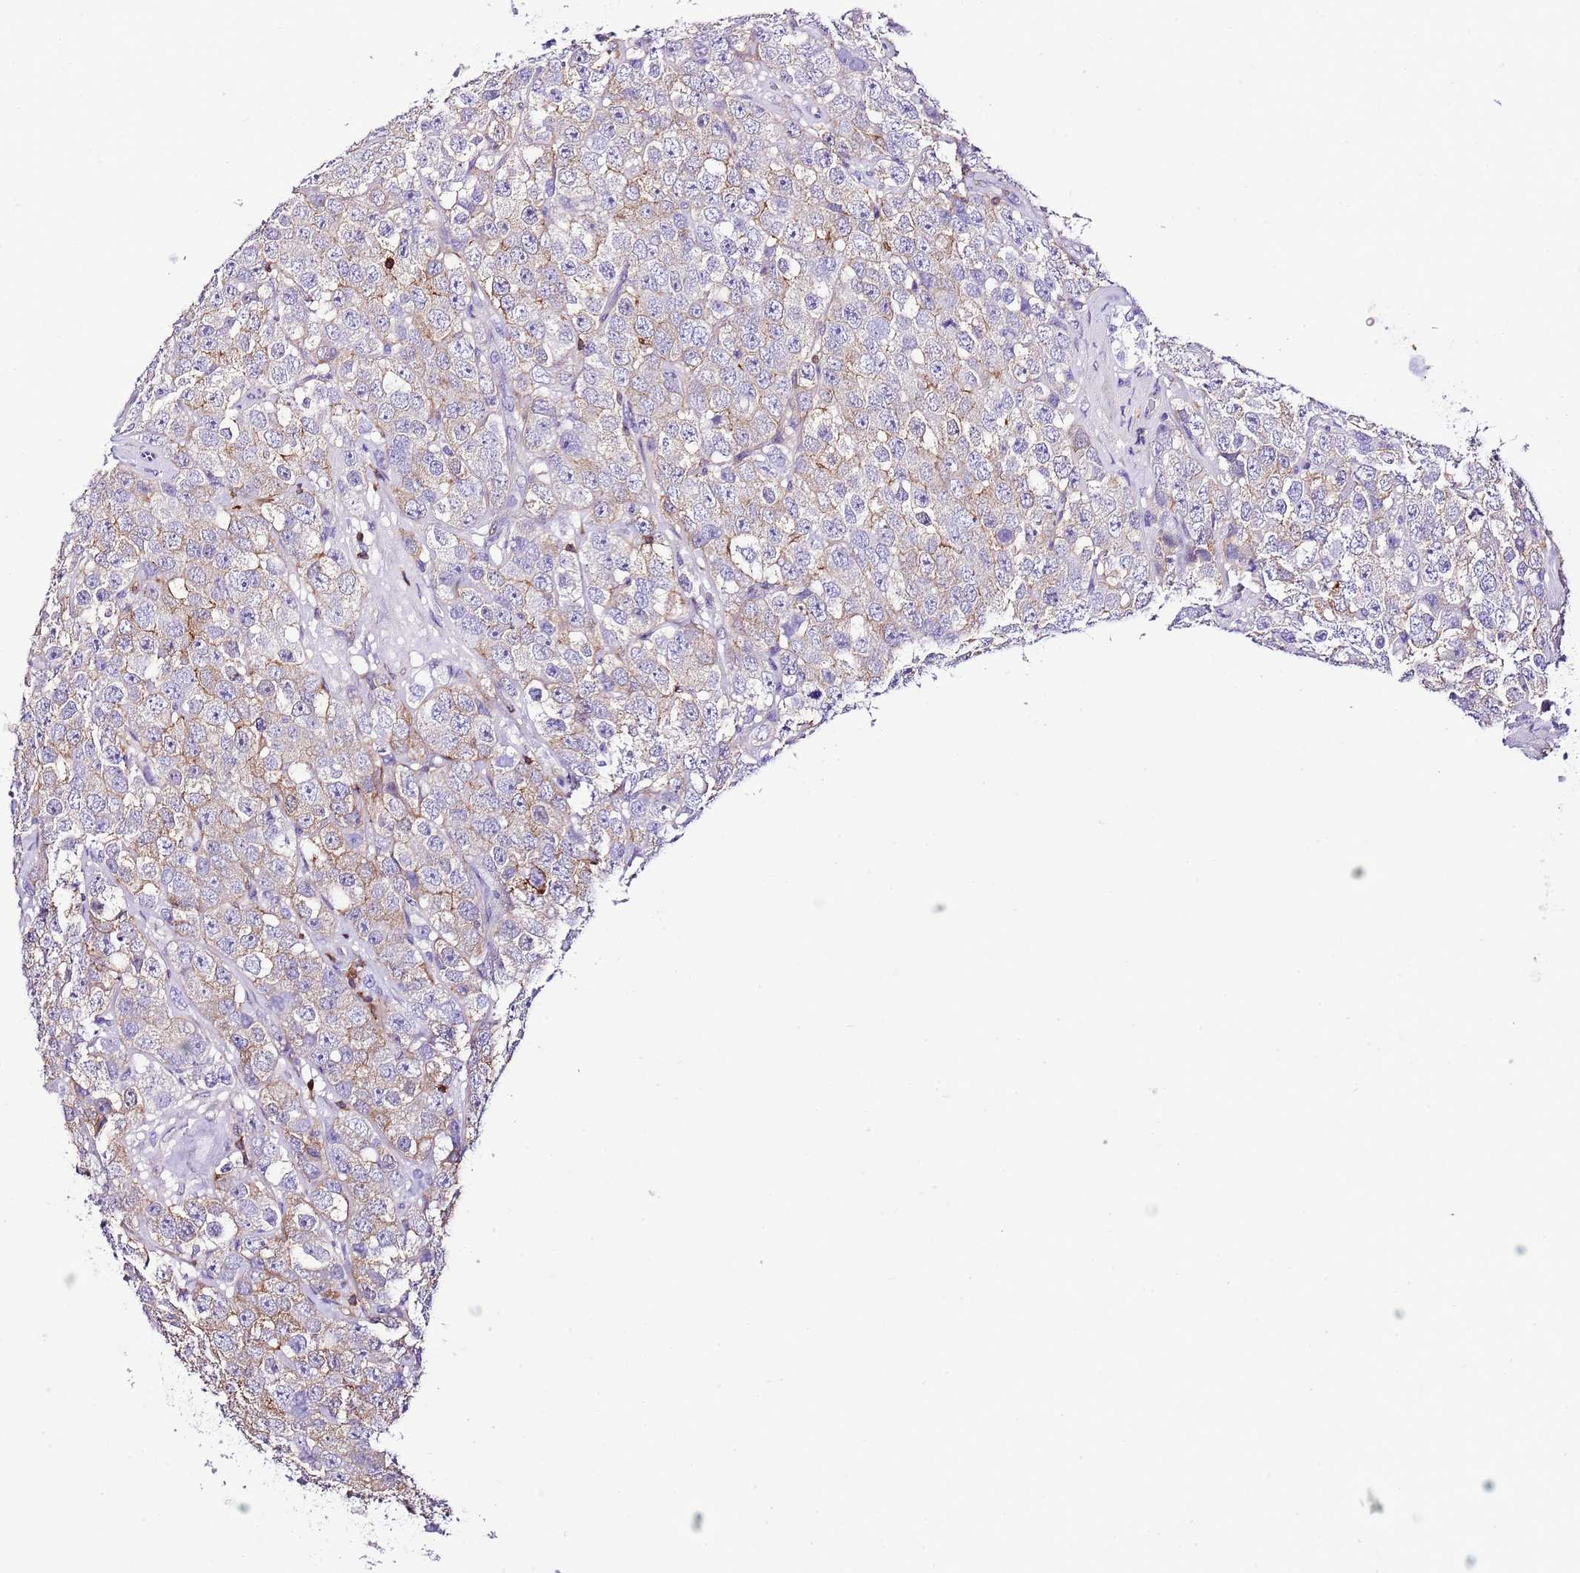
{"staining": {"intensity": "moderate", "quantity": "<25%", "location": "cytoplasmic/membranous"}, "tissue": "testis cancer", "cell_type": "Tumor cells", "image_type": "cancer", "snomed": [{"axis": "morphology", "description": "Seminoma, NOS"}, {"axis": "topography", "description": "Testis"}], "caption": "Protein staining reveals moderate cytoplasmic/membranous positivity in approximately <25% of tumor cells in testis cancer (seminoma). (DAB (3,3'-diaminobenzidine) IHC, brown staining for protein, blue staining for nuclei).", "gene": "CNN2", "patient": {"sex": "male", "age": 28}}